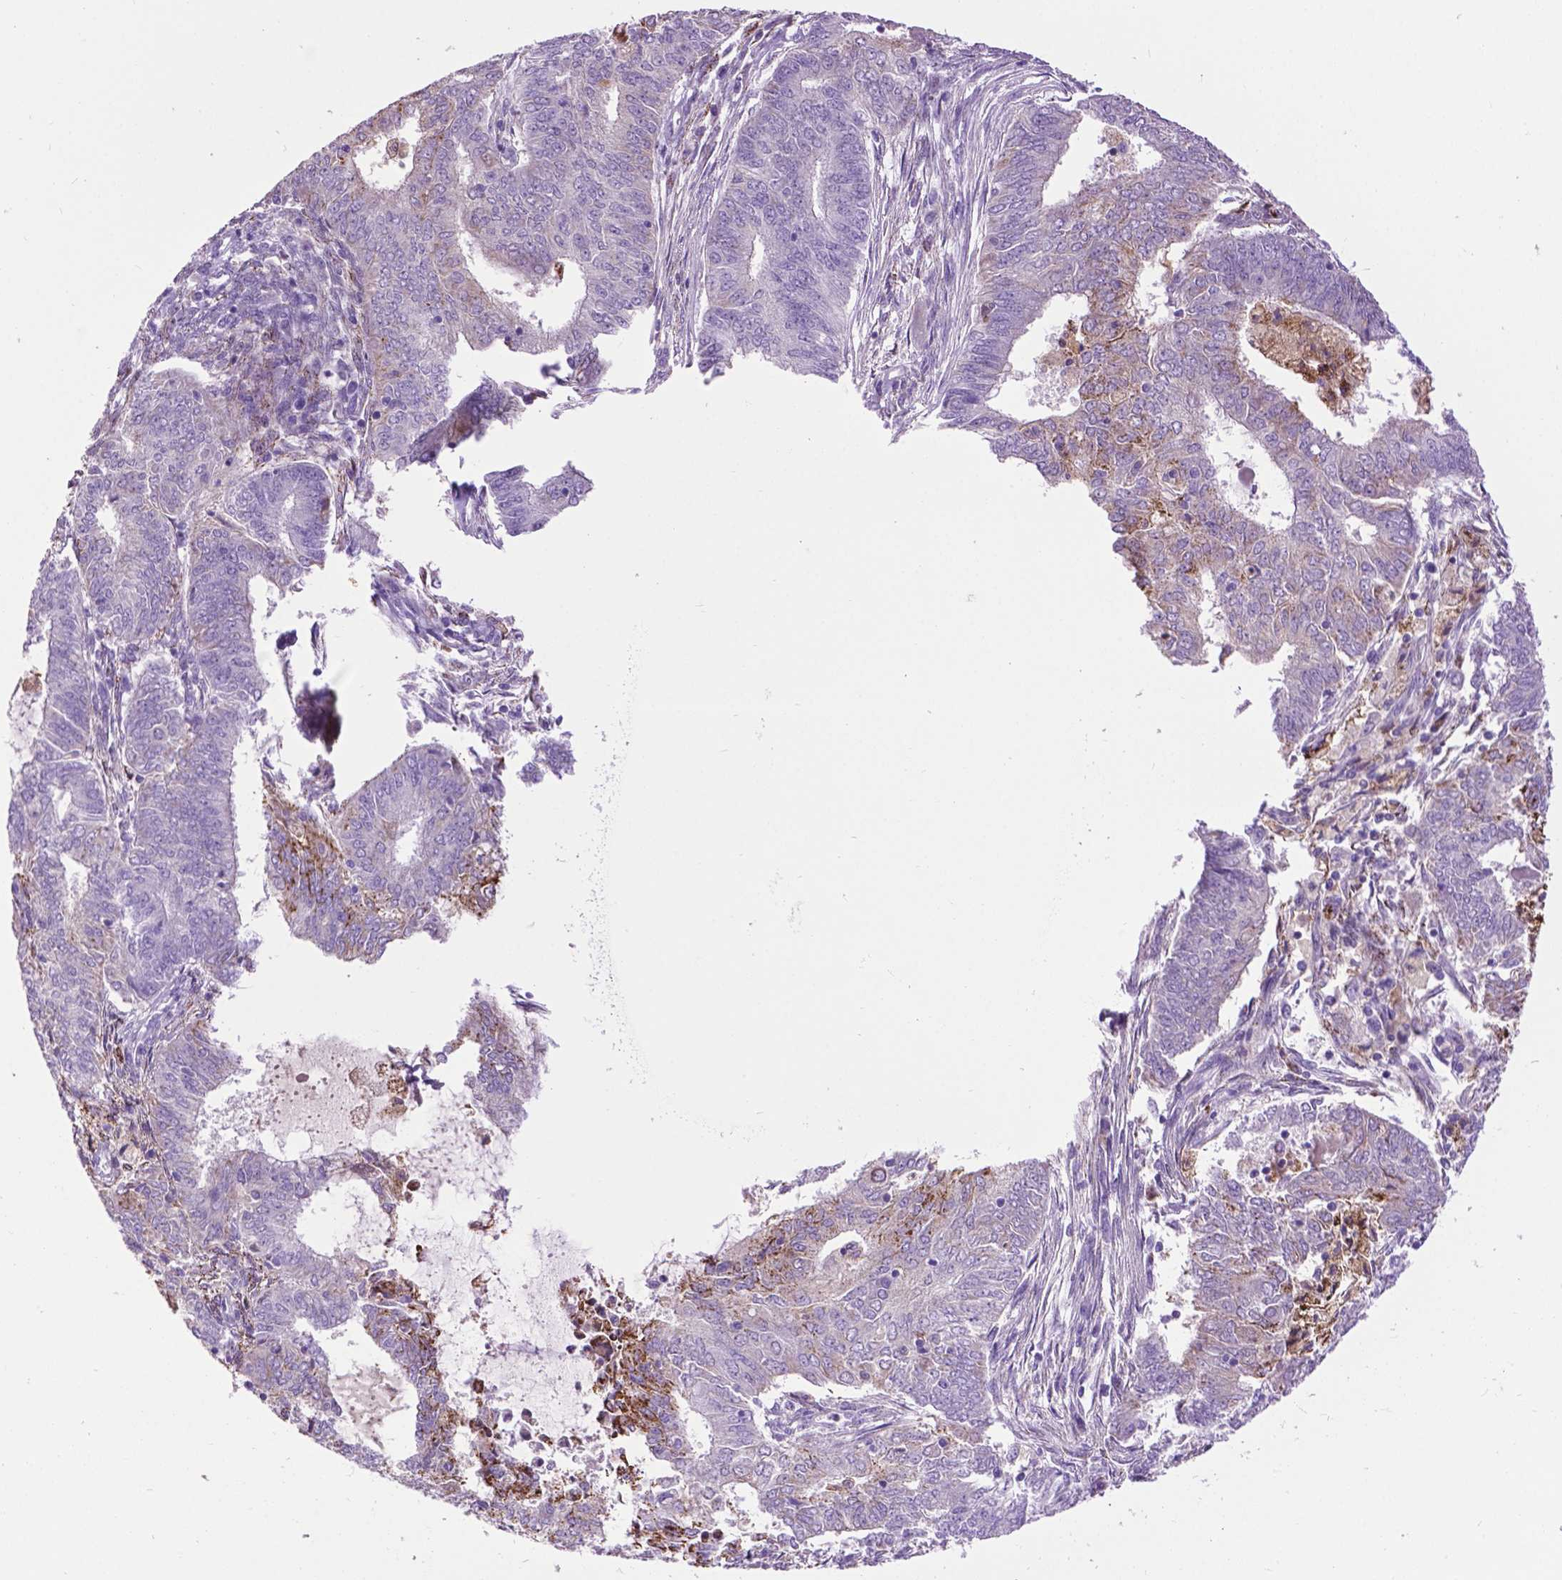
{"staining": {"intensity": "negative", "quantity": "none", "location": "none"}, "tissue": "endometrial cancer", "cell_type": "Tumor cells", "image_type": "cancer", "snomed": [{"axis": "morphology", "description": "Adenocarcinoma, NOS"}, {"axis": "topography", "description": "Endometrium"}], "caption": "The image reveals no staining of tumor cells in endometrial adenocarcinoma.", "gene": "TMEM132E", "patient": {"sex": "female", "age": 62}}